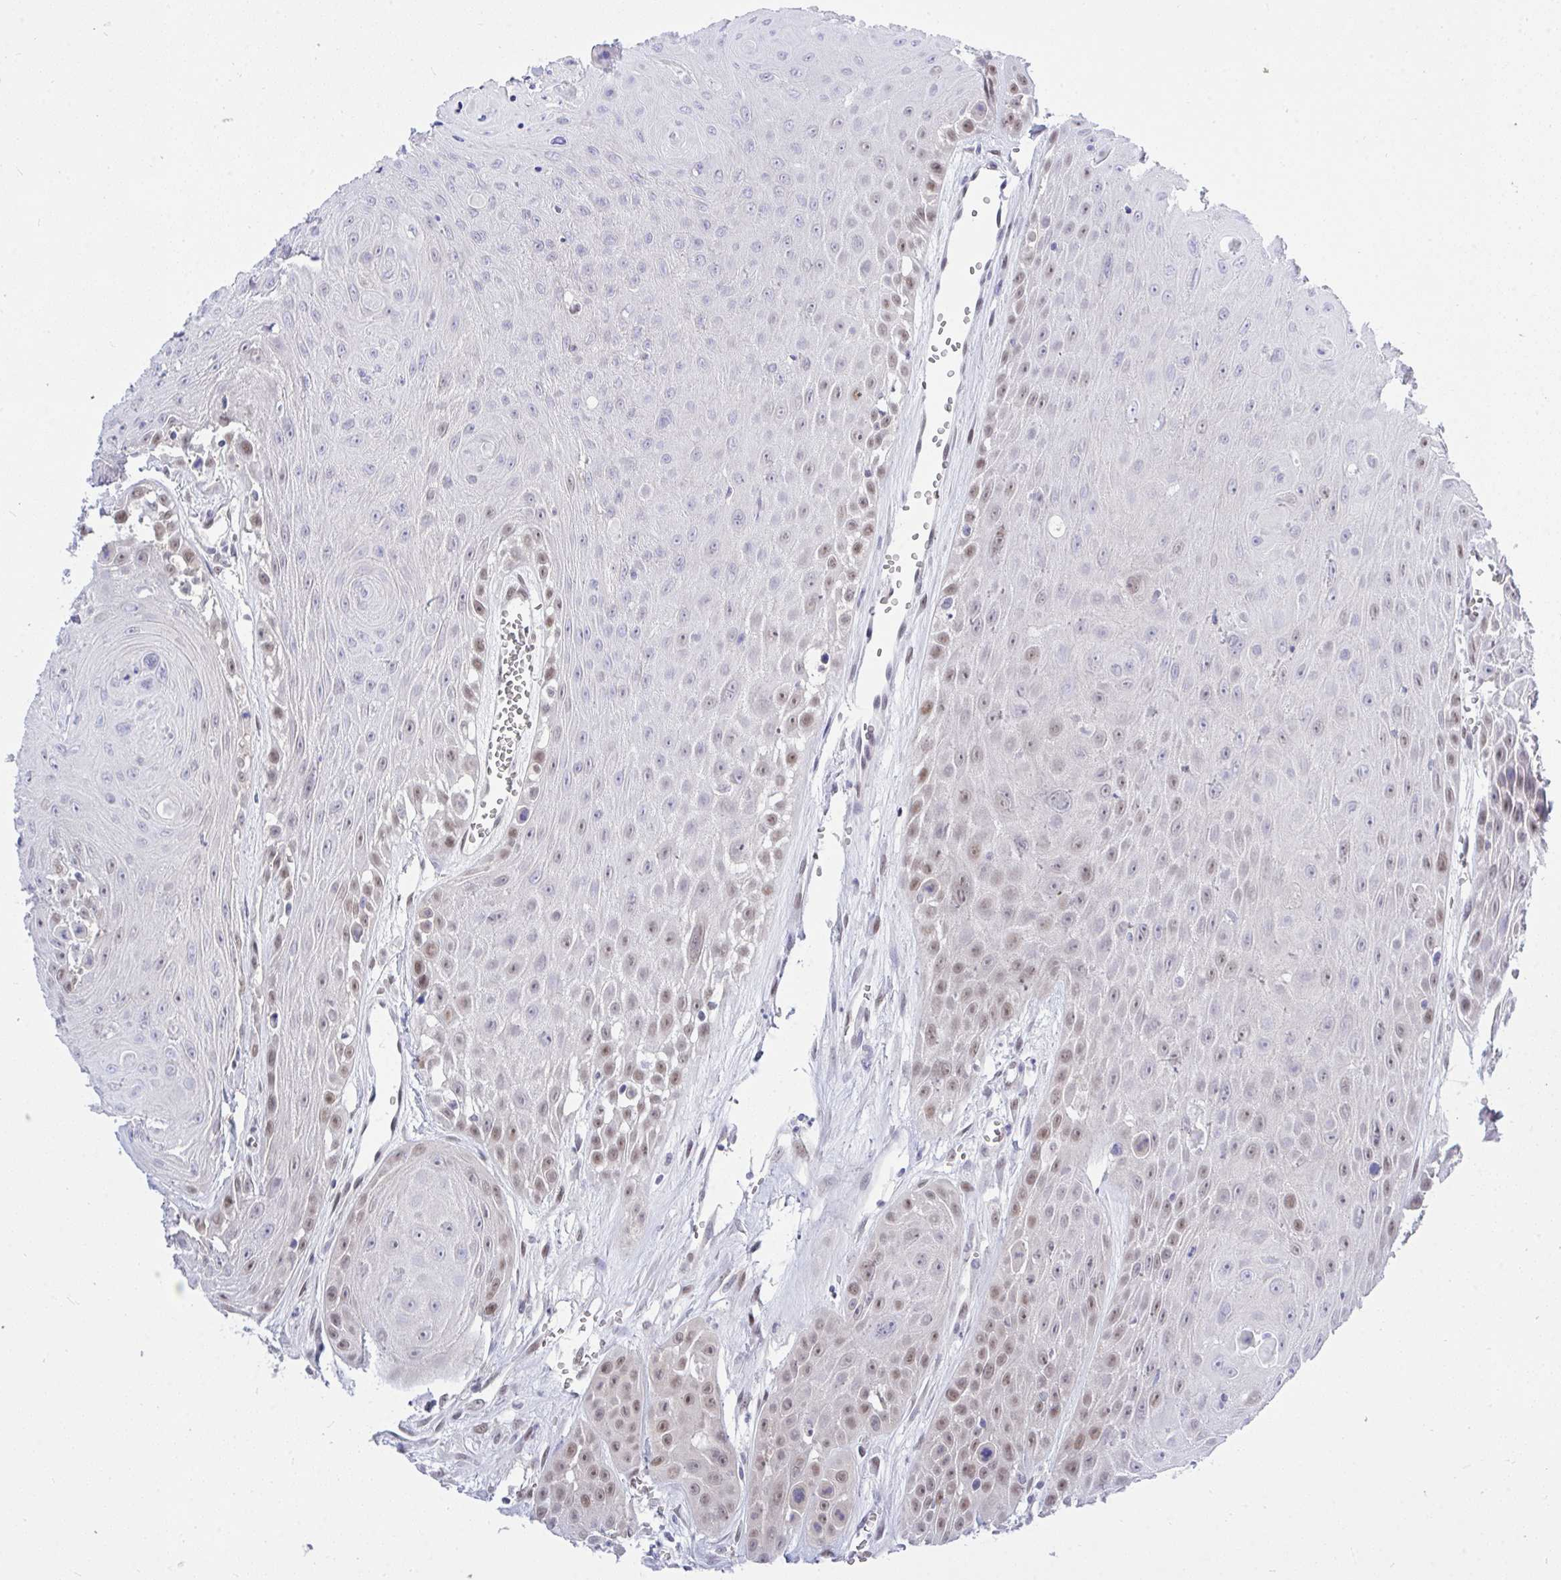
{"staining": {"intensity": "weak", "quantity": "25%-75%", "location": "nuclear"}, "tissue": "head and neck cancer", "cell_type": "Tumor cells", "image_type": "cancer", "snomed": [{"axis": "morphology", "description": "Squamous cell carcinoma, NOS"}, {"axis": "topography", "description": "Oral tissue"}, {"axis": "topography", "description": "Head-Neck"}], "caption": "Immunohistochemistry (IHC) (DAB) staining of head and neck cancer (squamous cell carcinoma) shows weak nuclear protein expression in about 25%-75% of tumor cells.", "gene": "THOP1", "patient": {"sex": "male", "age": 81}}